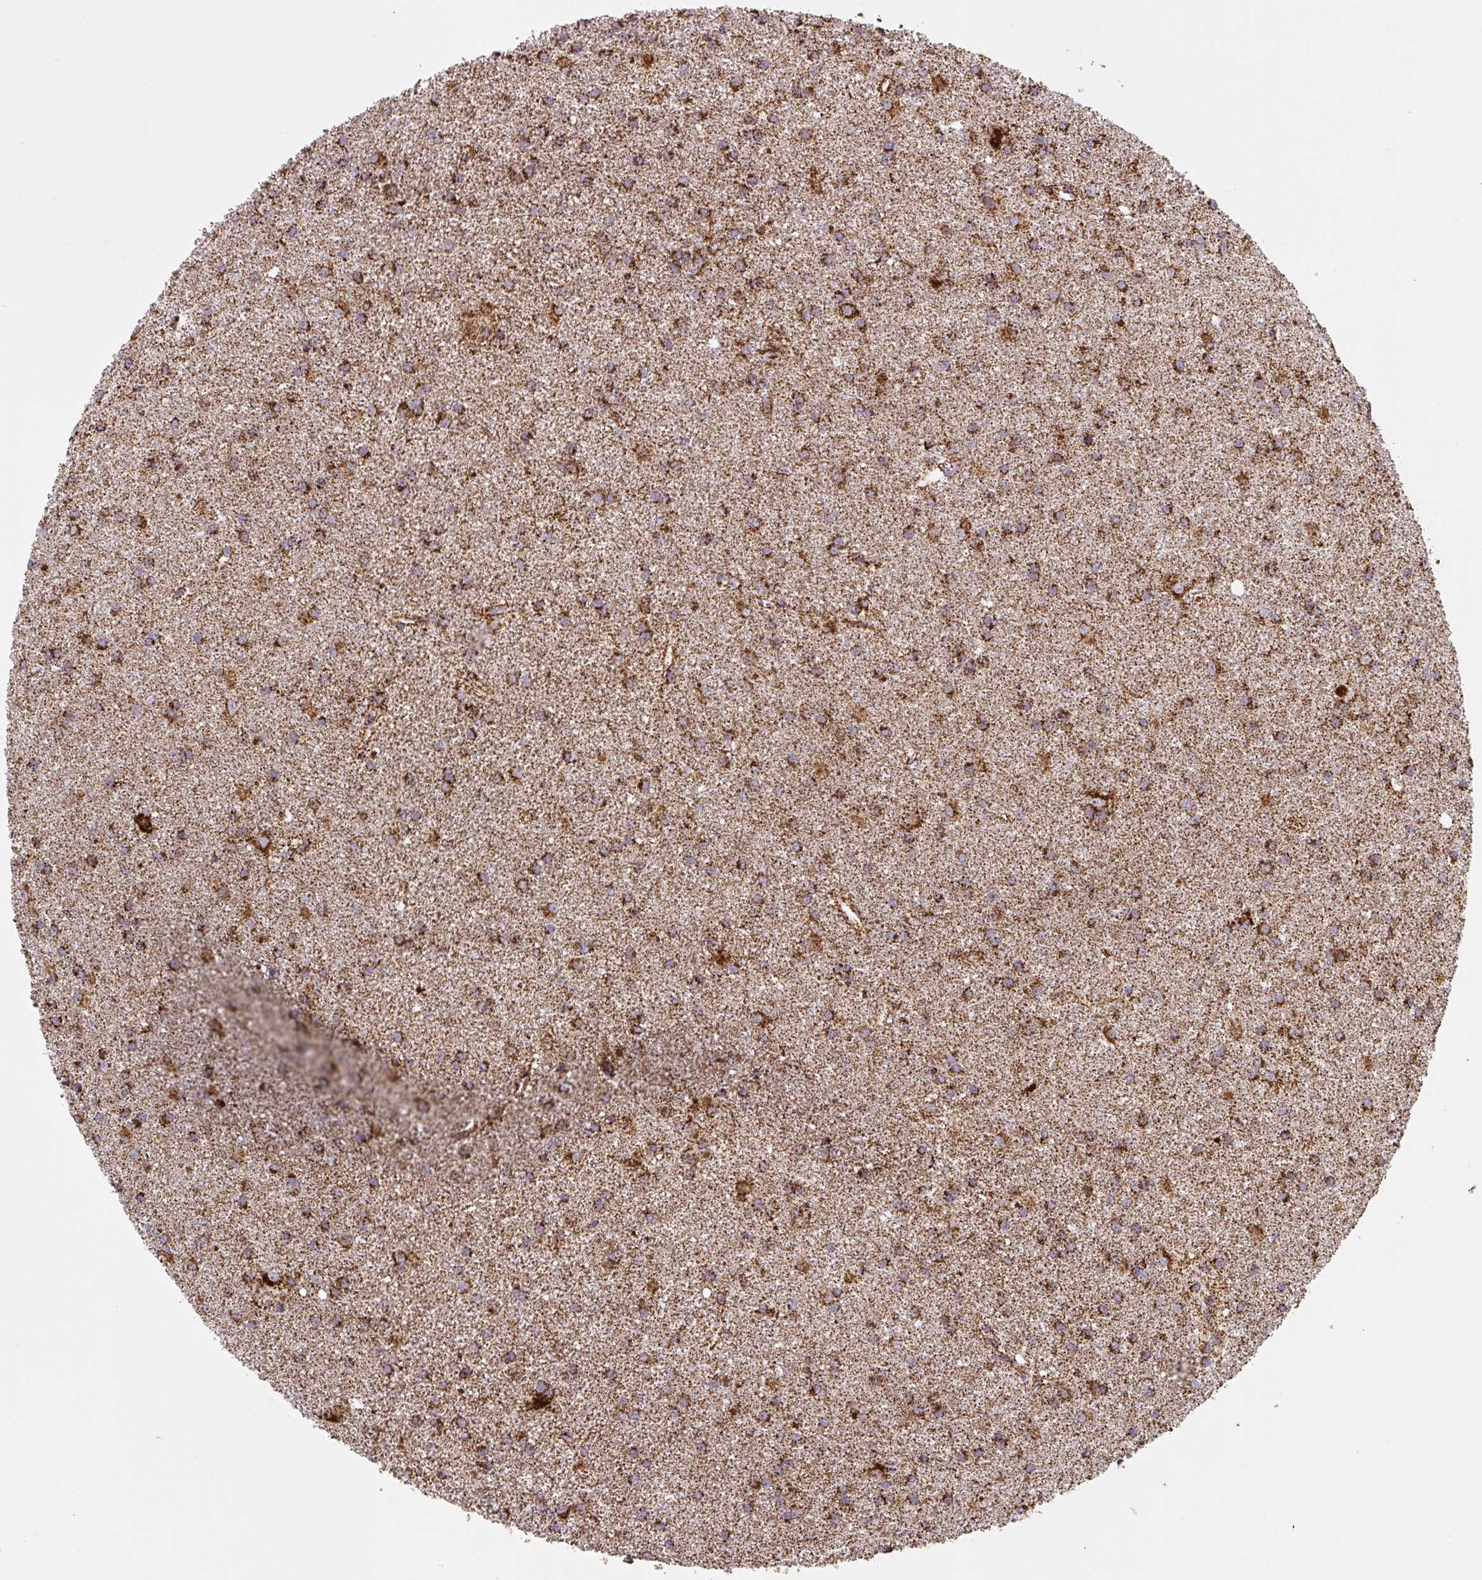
{"staining": {"intensity": "strong", "quantity": ">75%", "location": "cytoplasmic/membranous"}, "tissue": "glioma", "cell_type": "Tumor cells", "image_type": "cancer", "snomed": [{"axis": "morphology", "description": "Glioma, malignant, High grade"}, {"axis": "topography", "description": "Brain"}], "caption": "Immunohistochemistry image of neoplastic tissue: human malignant glioma (high-grade) stained using IHC displays high levels of strong protein expression localized specifically in the cytoplasmic/membranous of tumor cells, appearing as a cytoplasmic/membranous brown color.", "gene": "ATP5F1A", "patient": {"sex": "female", "age": 50}}